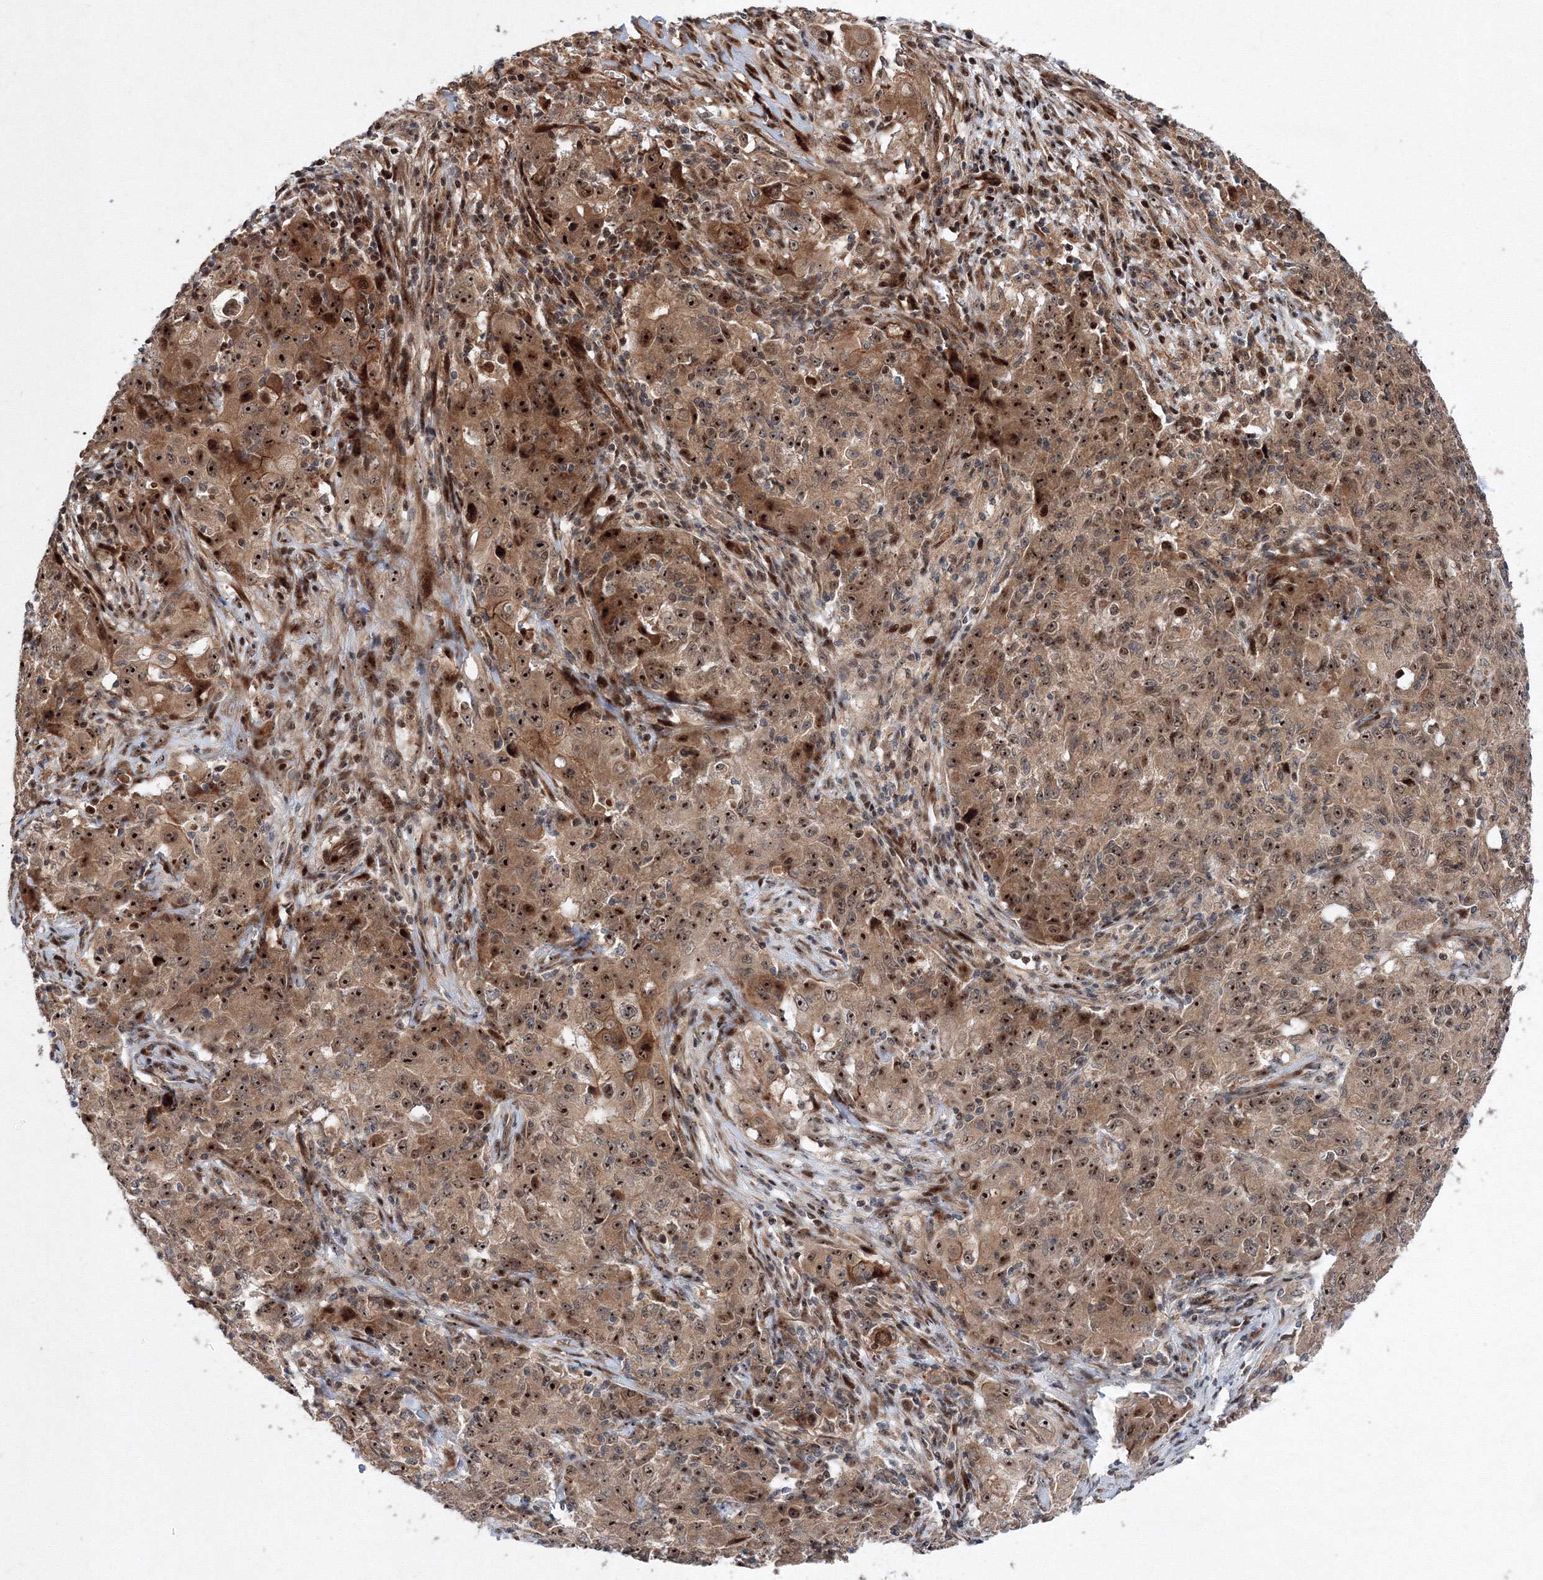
{"staining": {"intensity": "strong", "quantity": ">75%", "location": "cytoplasmic/membranous,nuclear"}, "tissue": "ovarian cancer", "cell_type": "Tumor cells", "image_type": "cancer", "snomed": [{"axis": "morphology", "description": "Carcinoma, endometroid"}, {"axis": "topography", "description": "Ovary"}], "caption": "About >75% of tumor cells in ovarian endometroid carcinoma display strong cytoplasmic/membranous and nuclear protein expression as visualized by brown immunohistochemical staining.", "gene": "ANKAR", "patient": {"sex": "female", "age": 42}}